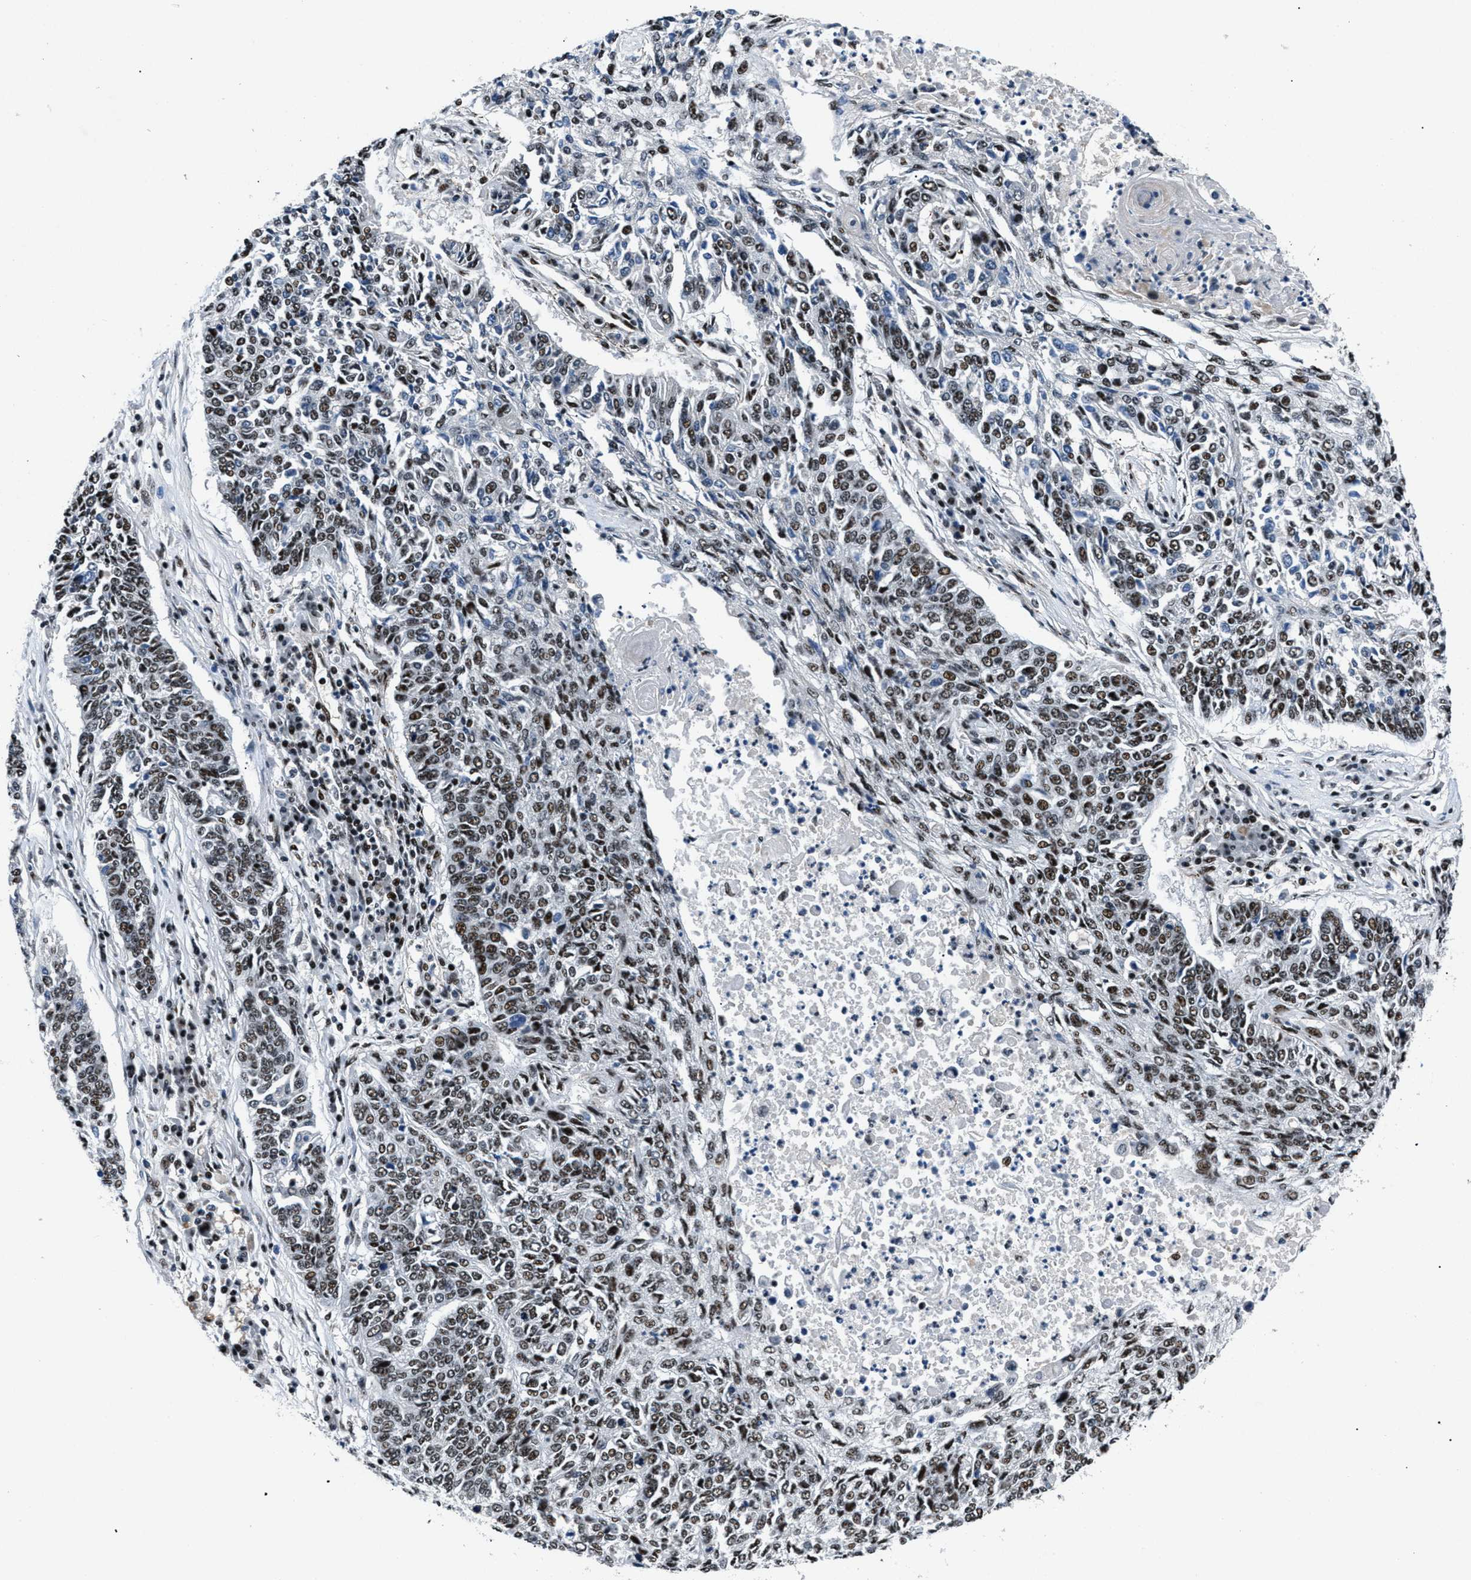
{"staining": {"intensity": "strong", "quantity": ">75%", "location": "nuclear"}, "tissue": "lung cancer", "cell_type": "Tumor cells", "image_type": "cancer", "snomed": [{"axis": "morphology", "description": "Normal tissue, NOS"}, {"axis": "morphology", "description": "Squamous cell carcinoma, NOS"}, {"axis": "topography", "description": "Cartilage tissue"}, {"axis": "topography", "description": "Bronchus"}, {"axis": "topography", "description": "Lung"}], "caption": "Protein staining demonstrates strong nuclear positivity in approximately >75% of tumor cells in lung cancer (squamous cell carcinoma).", "gene": "SMARCB1", "patient": {"sex": "female", "age": 49}}